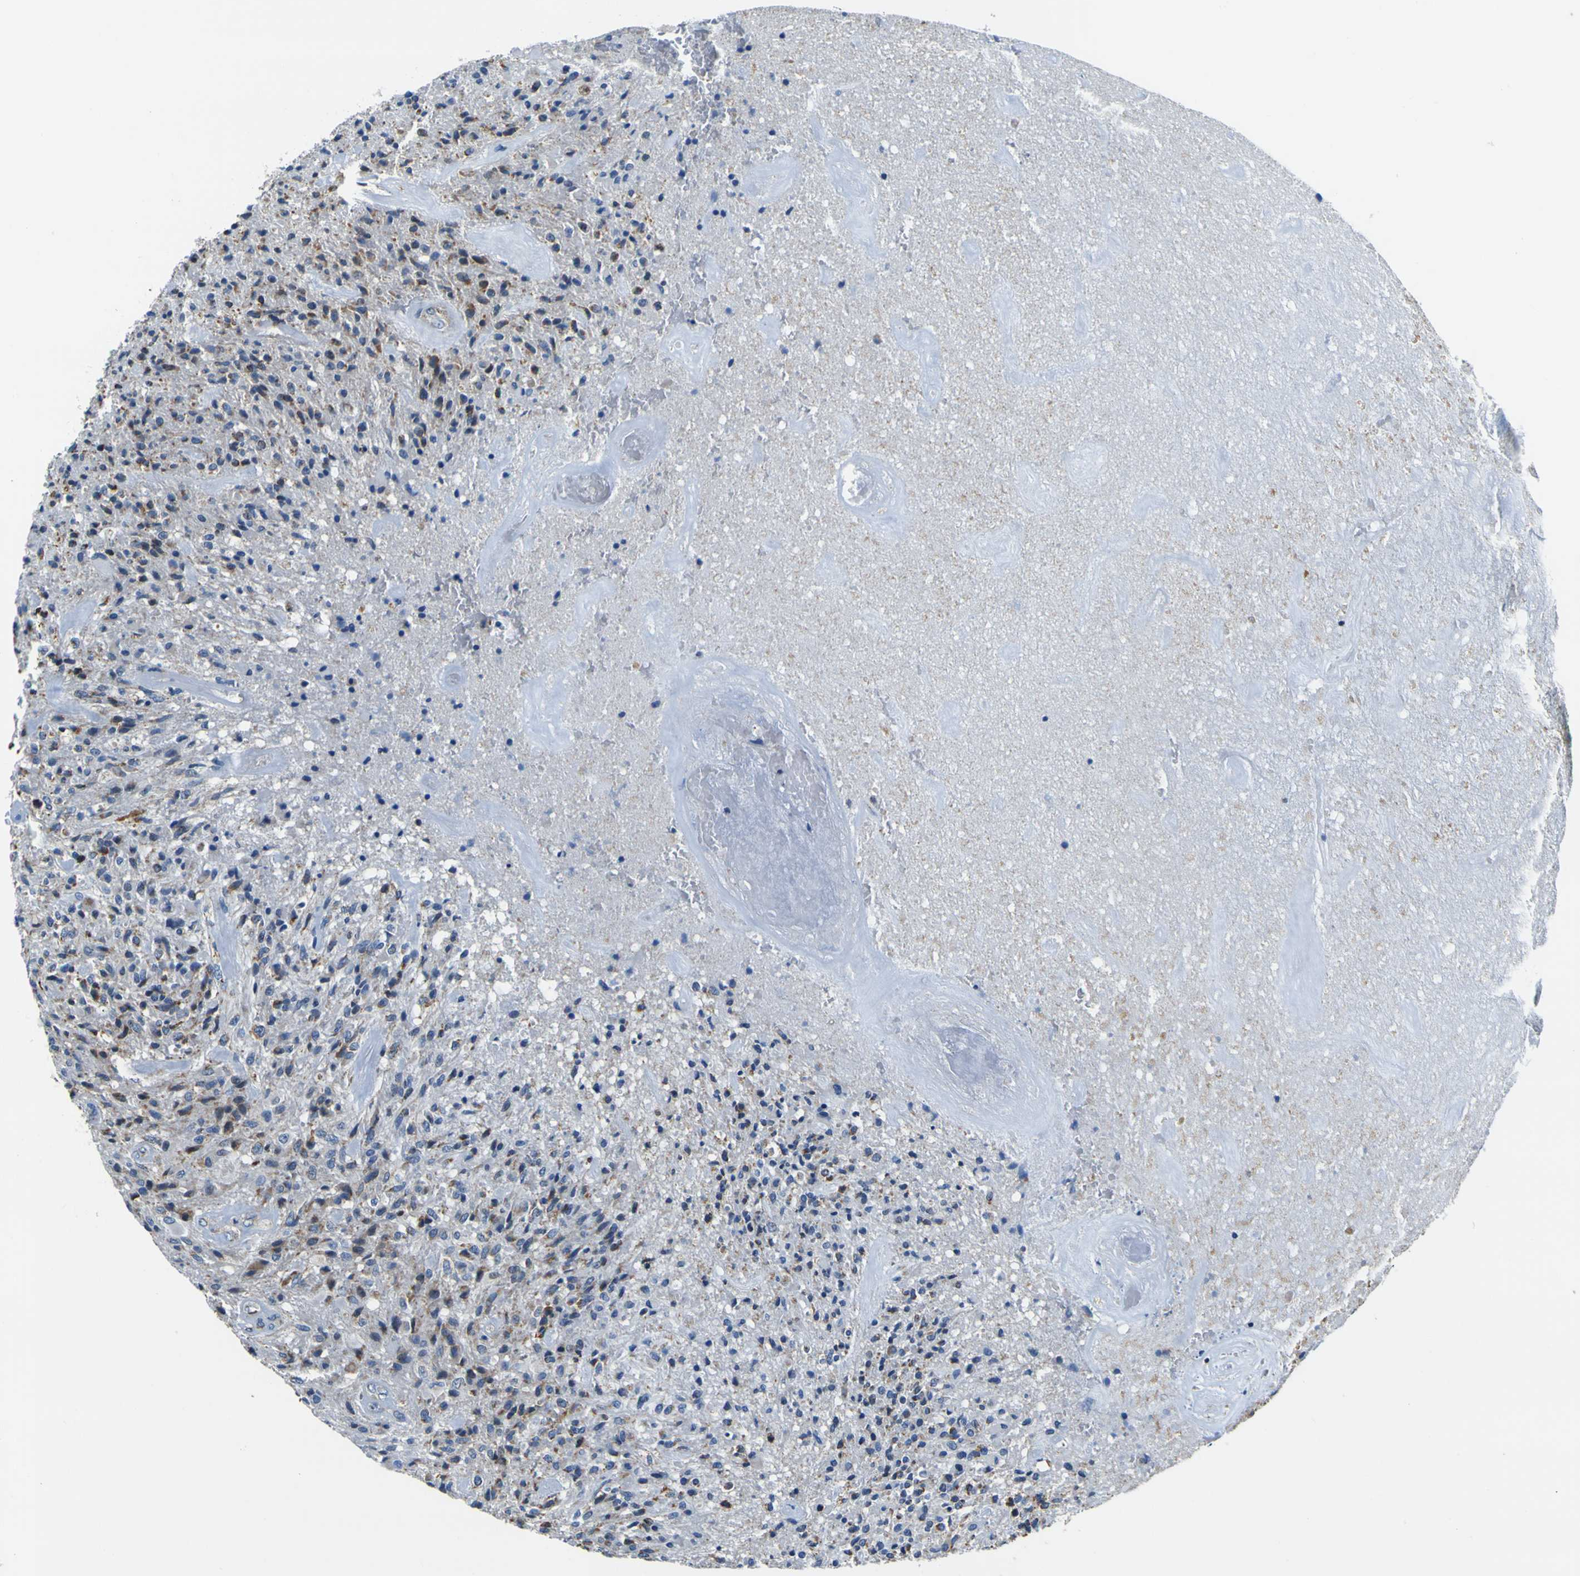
{"staining": {"intensity": "moderate", "quantity": "25%-75%", "location": "cytoplasmic/membranous"}, "tissue": "glioma", "cell_type": "Tumor cells", "image_type": "cancer", "snomed": [{"axis": "morphology", "description": "Glioma, malignant, High grade"}, {"axis": "topography", "description": "Brain"}], "caption": "Tumor cells display medium levels of moderate cytoplasmic/membranous staining in approximately 25%-75% of cells in high-grade glioma (malignant).", "gene": "LRP4", "patient": {"sex": "male", "age": 71}}